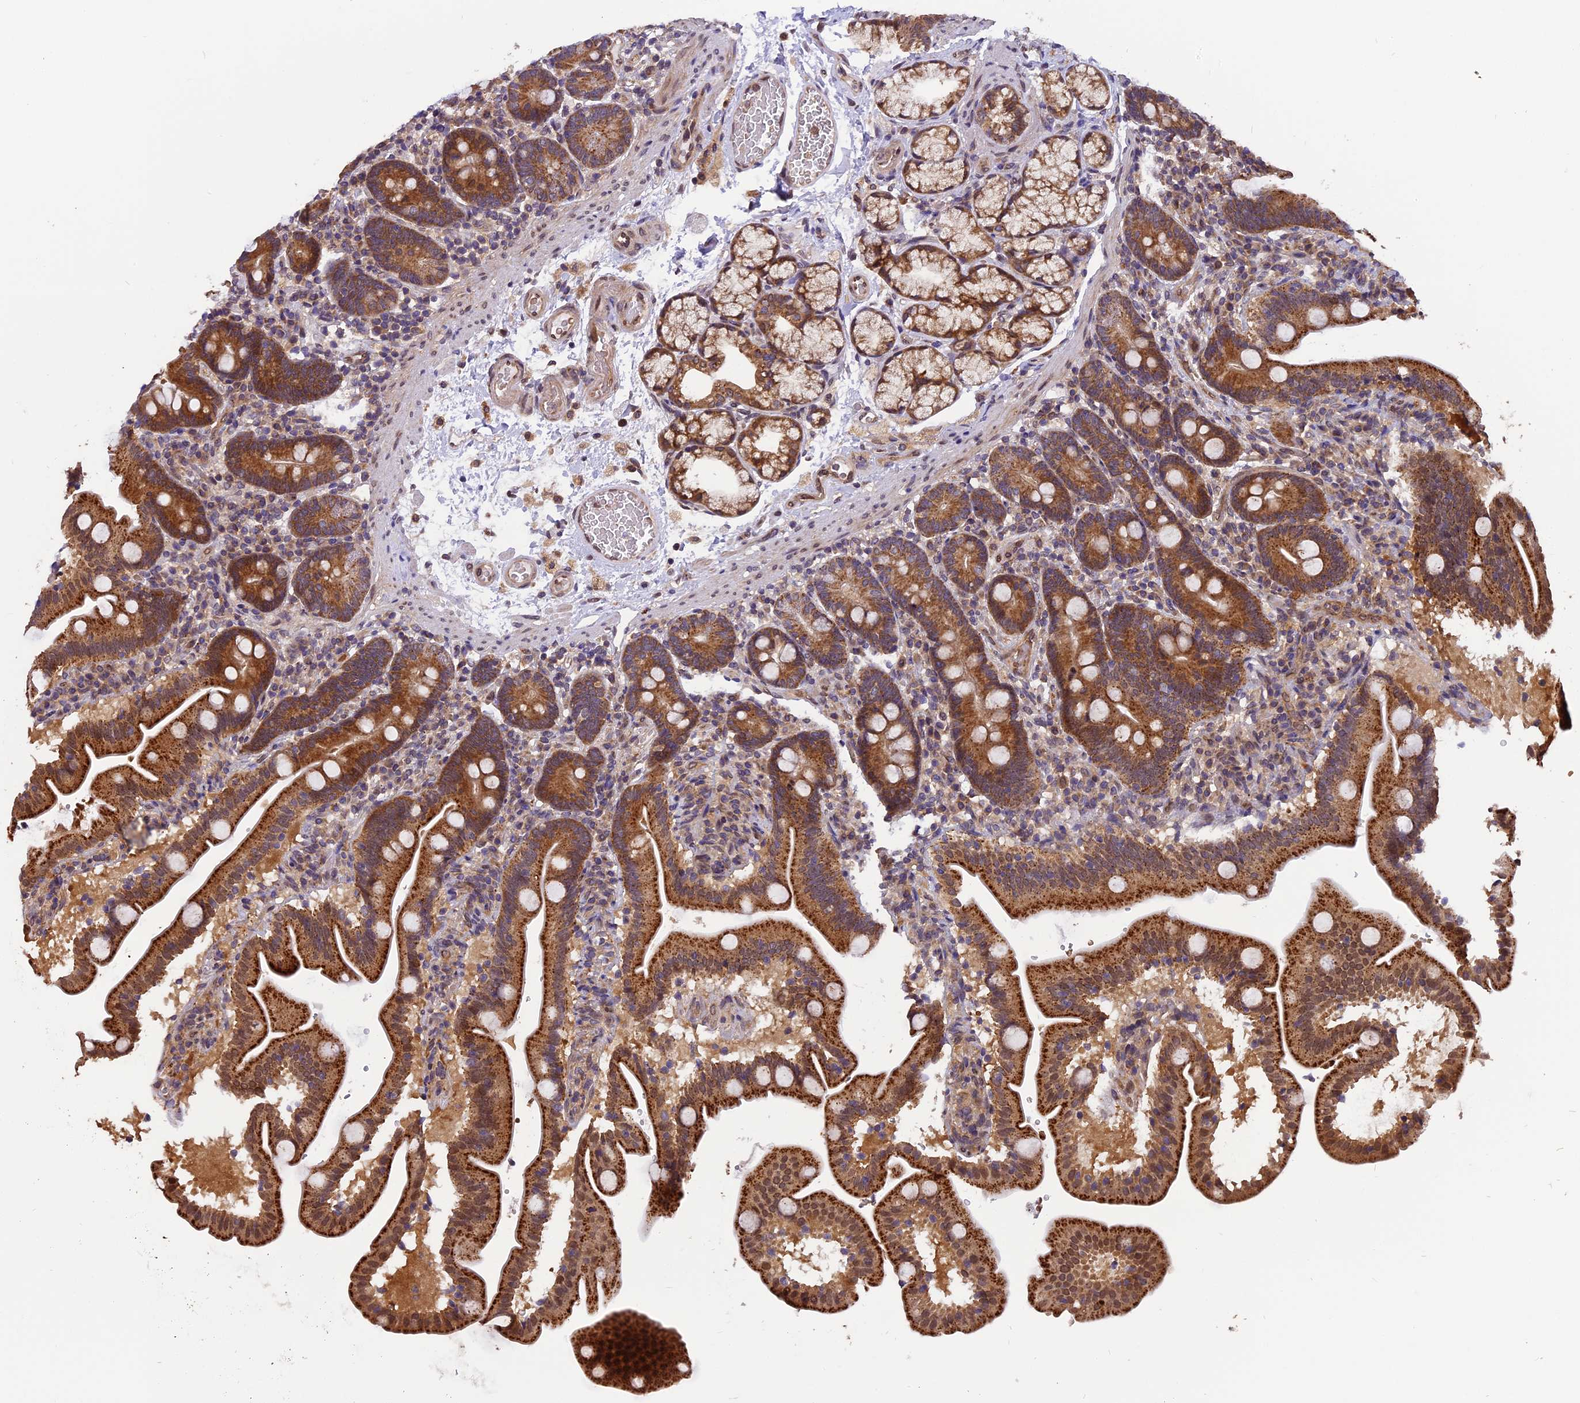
{"staining": {"intensity": "strong", "quantity": ">75%", "location": "cytoplasmic/membranous"}, "tissue": "duodenum", "cell_type": "Glandular cells", "image_type": "normal", "snomed": [{"axis": "morphology", "description": "Normal tissue, NOS"}, {"axis": "topography", "description": "Duodenum"}], "caption": "Protein expression analysis of normal duodenum reveals strong cytoplasmic/membranous staining in approximately >75% of glandular cells. The staining was performed using DAB to visualize the protein expression in brown, while the nuclei were stained in blue with hematoxylin (Magnification: 20x).", "gene": "CHMP2A", "patient": {"sex": "male", "age": 54}}